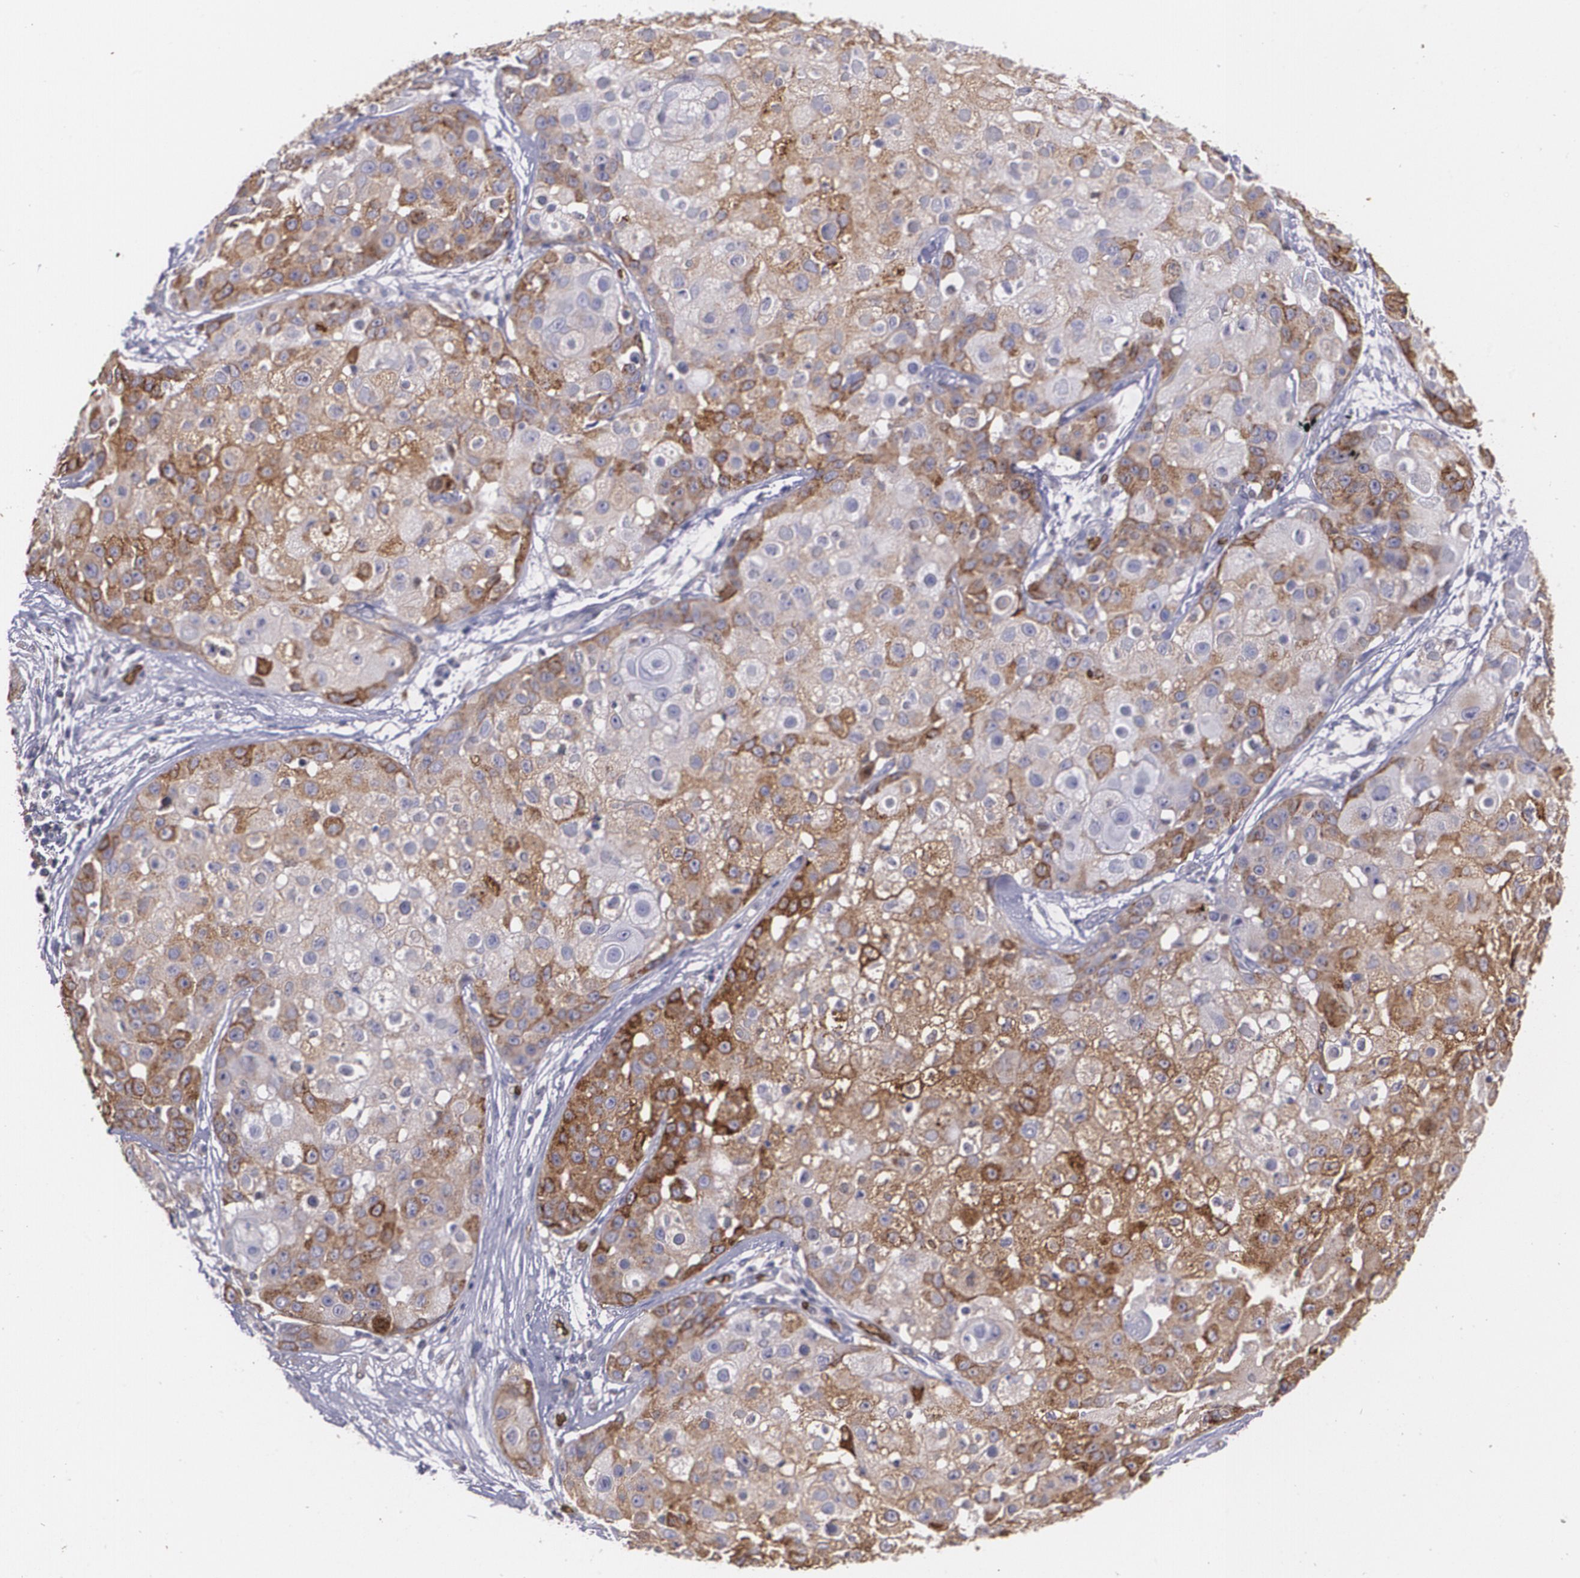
{"staining": {"intensity": "strong", "quantity": ">75%", "location": "cytoplasmic/membranous"}, "tissue": "skin cancer", "cell_type": "Tumor cells", "image_type": "cancer", "snomed": [{"axis": "morphology", "description": "Squamous cell carcinoma, NOS"}, {"axis": "topography", "description": "Skin"}], "caption": "Tumor cells show strong cytoplasmic/membranous staining in approximately >75% of cells in skin squamous cell carcinoma. (Stains: DAB in brown, nuclei in blue, Microscopy: brightfield microscopy at high magnification).", "gene": "SLC2A1", "patient": {"sex": "female", "age": 57}}